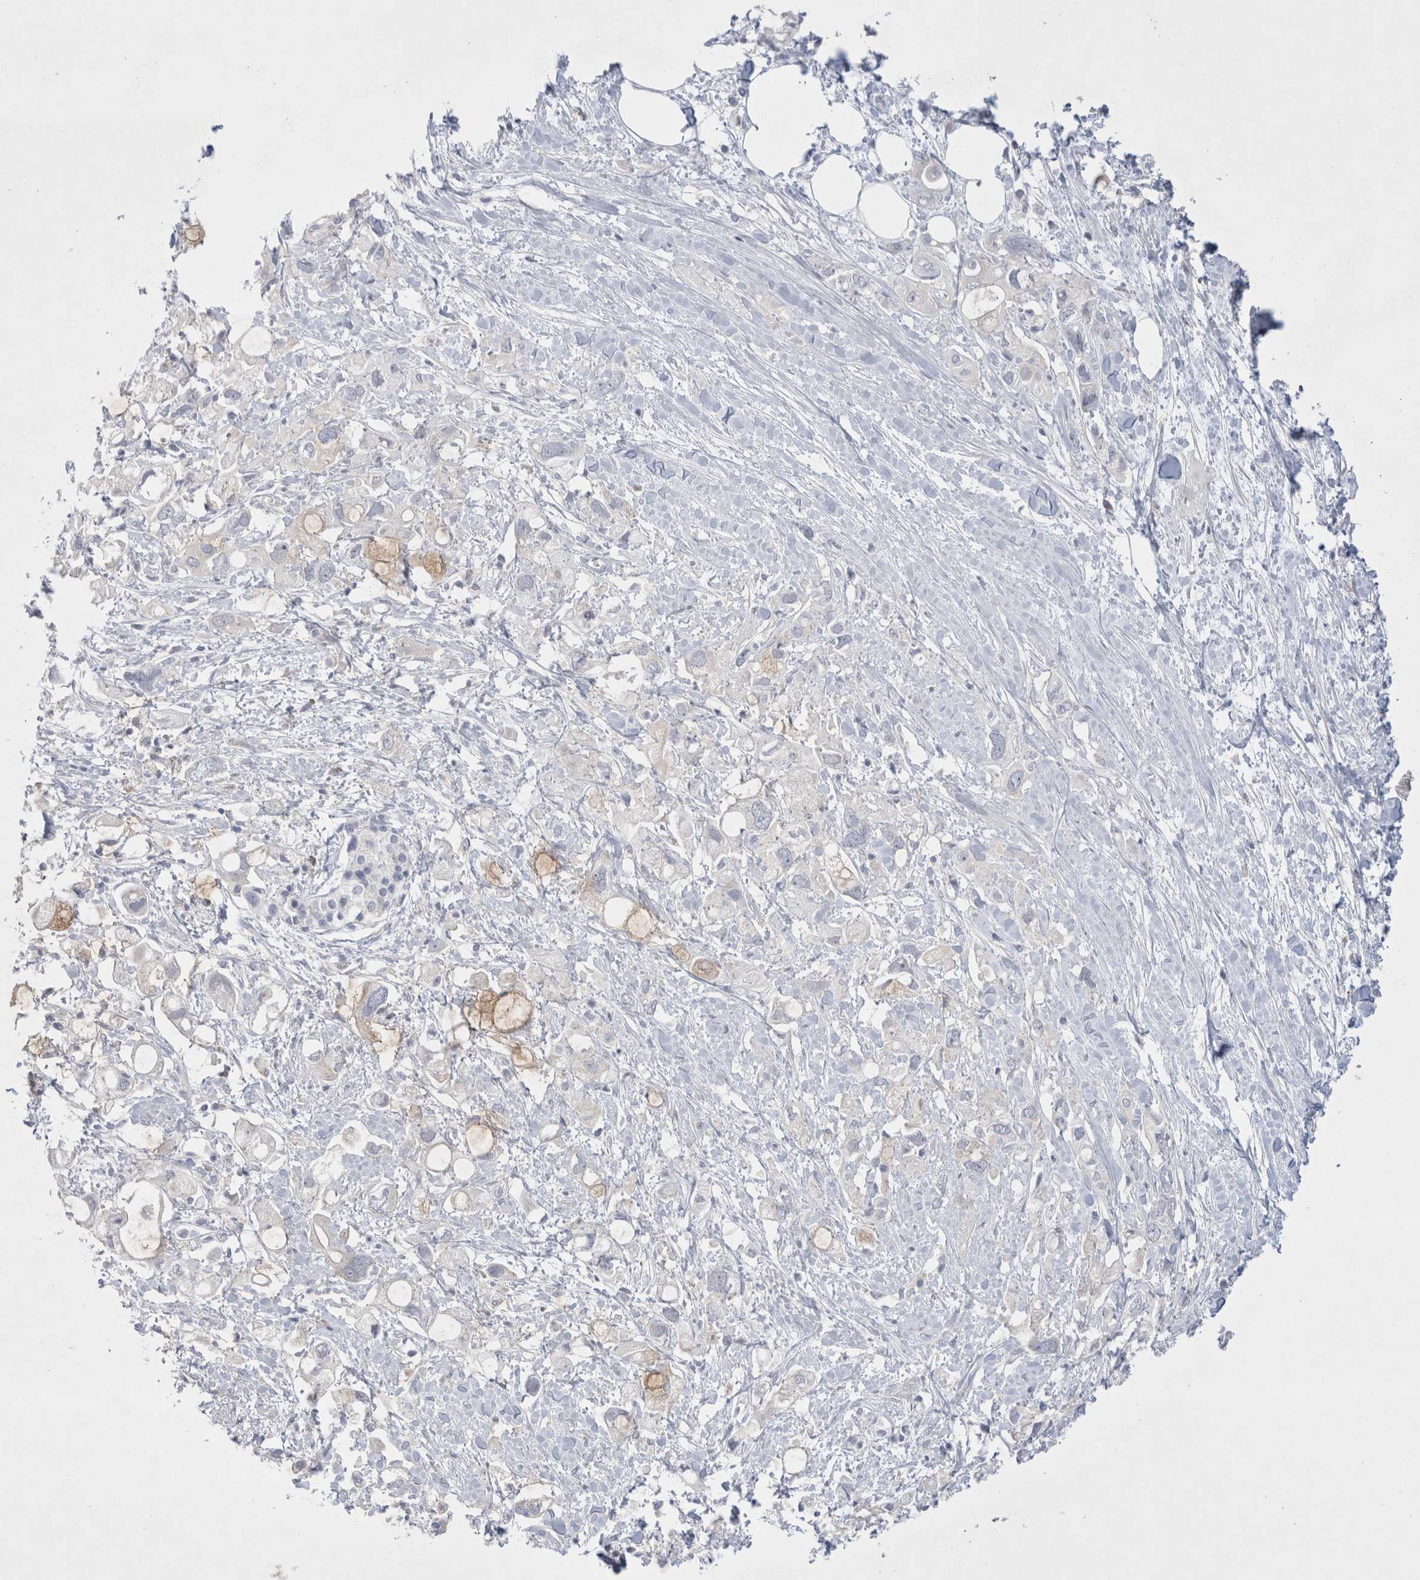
{"staining": {"intensity": "negative", "quantity": "none", "location": "none"}, "tissue": "pancreatic cancer", "cell_type": "Tumor cells", "image_type": "cancer", "snomed": [{"axis": "morphology", "description": "Adenocarcinoma, NOS"}, {"axis": "topography", "description": "Pancreas"}], "caption": "The immunohistochemistry histopathology image has no significant expression in tumor cells of pancreatic adenocarcinoma tissue. (IHC, brightfield microscopy, high magnification).", "gene": "RBM12B", "patient": {"sex": "female", "age": 56}}